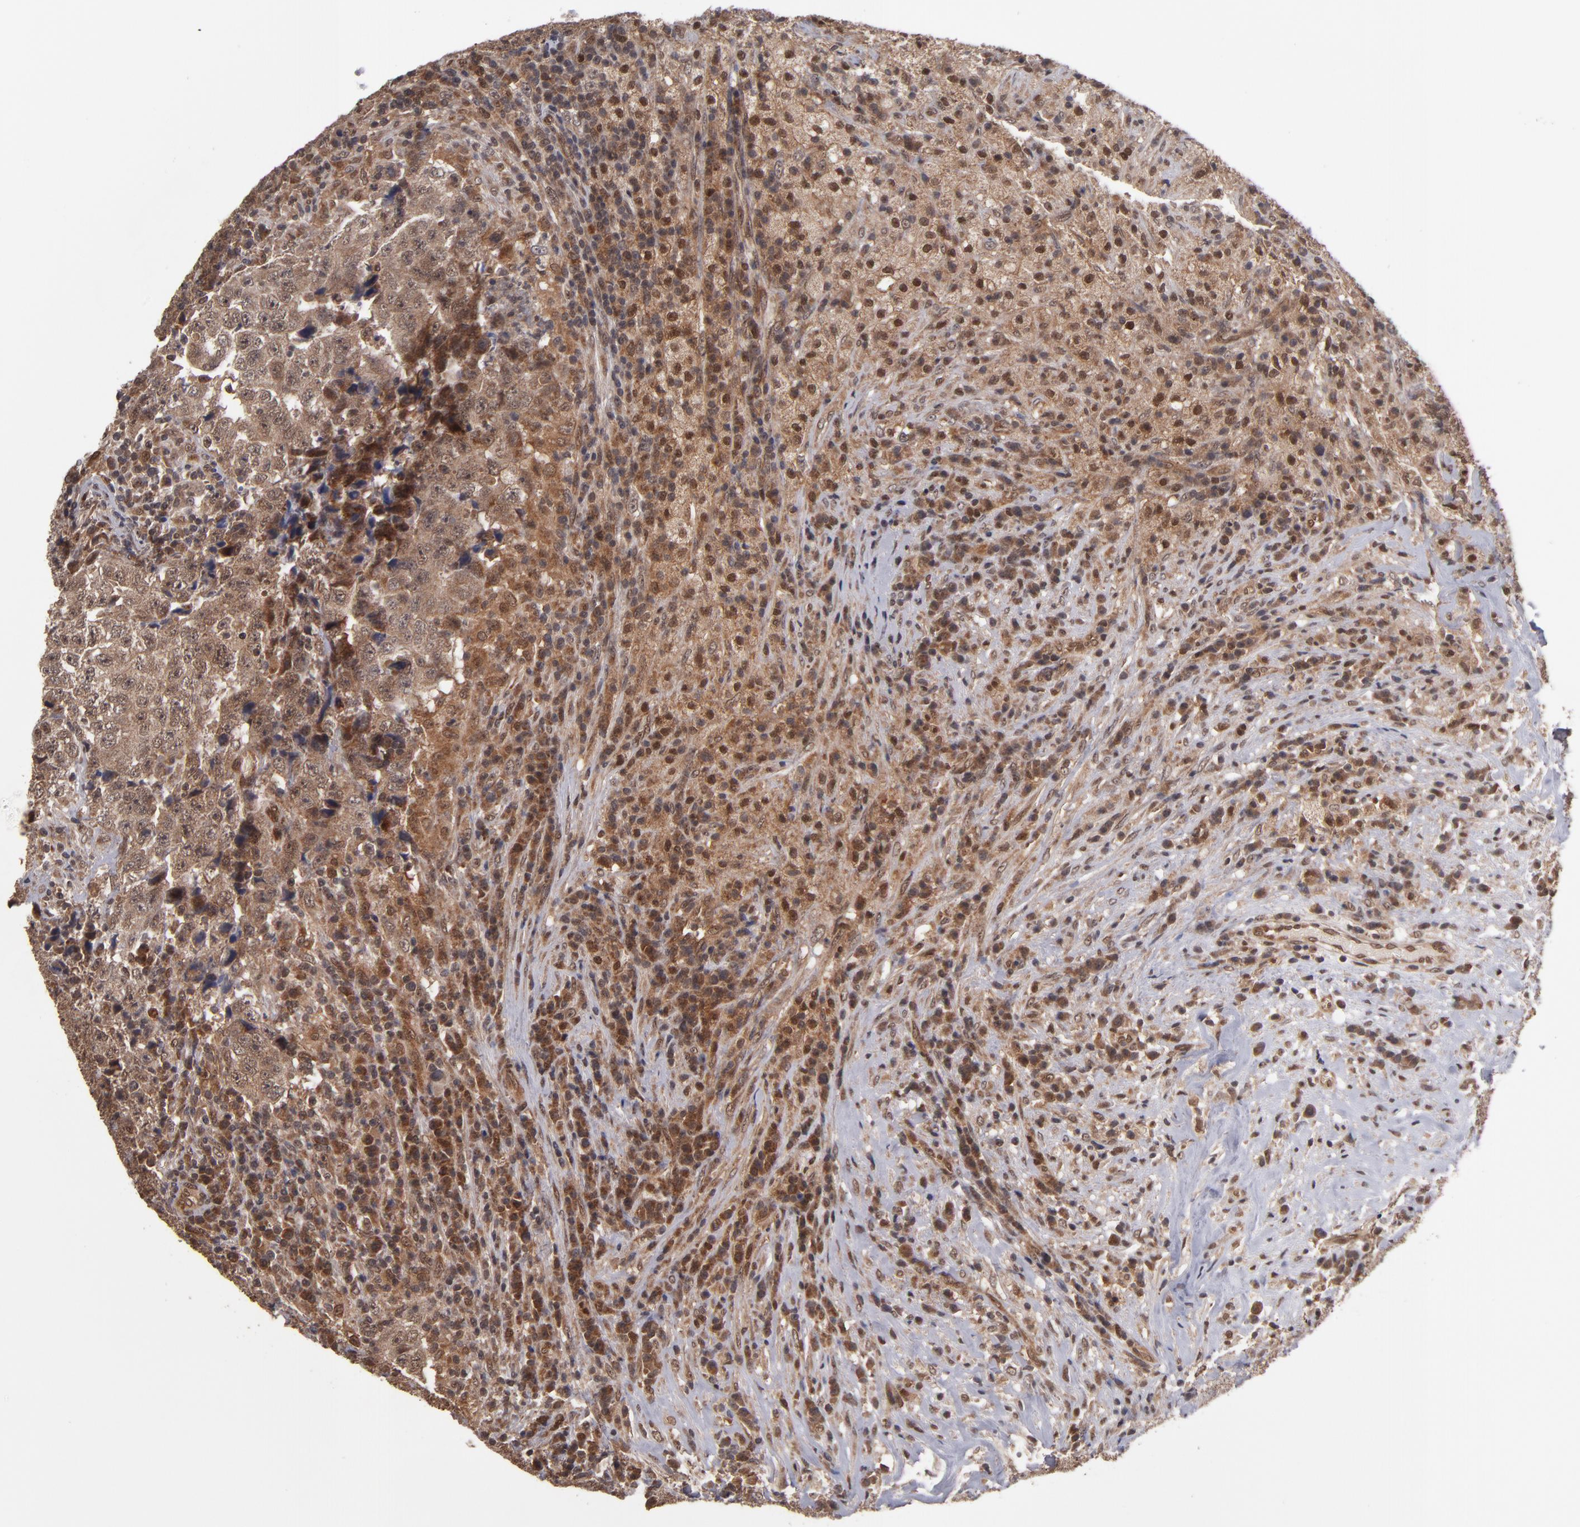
{"staining": {"intensity": "moderate", "quantity": ">75%", "location": "cytoplasmic/membranous"}, "tissue": "testis cancer", "cell_type": "Tumor cells", "image_type": "cancer", "snomed": [{"axis": "morphology", "description": "Necrosis, NOS"}, {"axis": "morphology", "description": "Carcinoma, Embryonal, NOS"}, {"axis": "topography", "description": "Testis"}], "caption": "Immunohistochemistry of testis cancer exhibits medium levels of moderate cytoplasmic/membranous expression in about >75% of tumor cells.", "gene": "CUL5", "patient": {"sex": "male", "age": 19}}